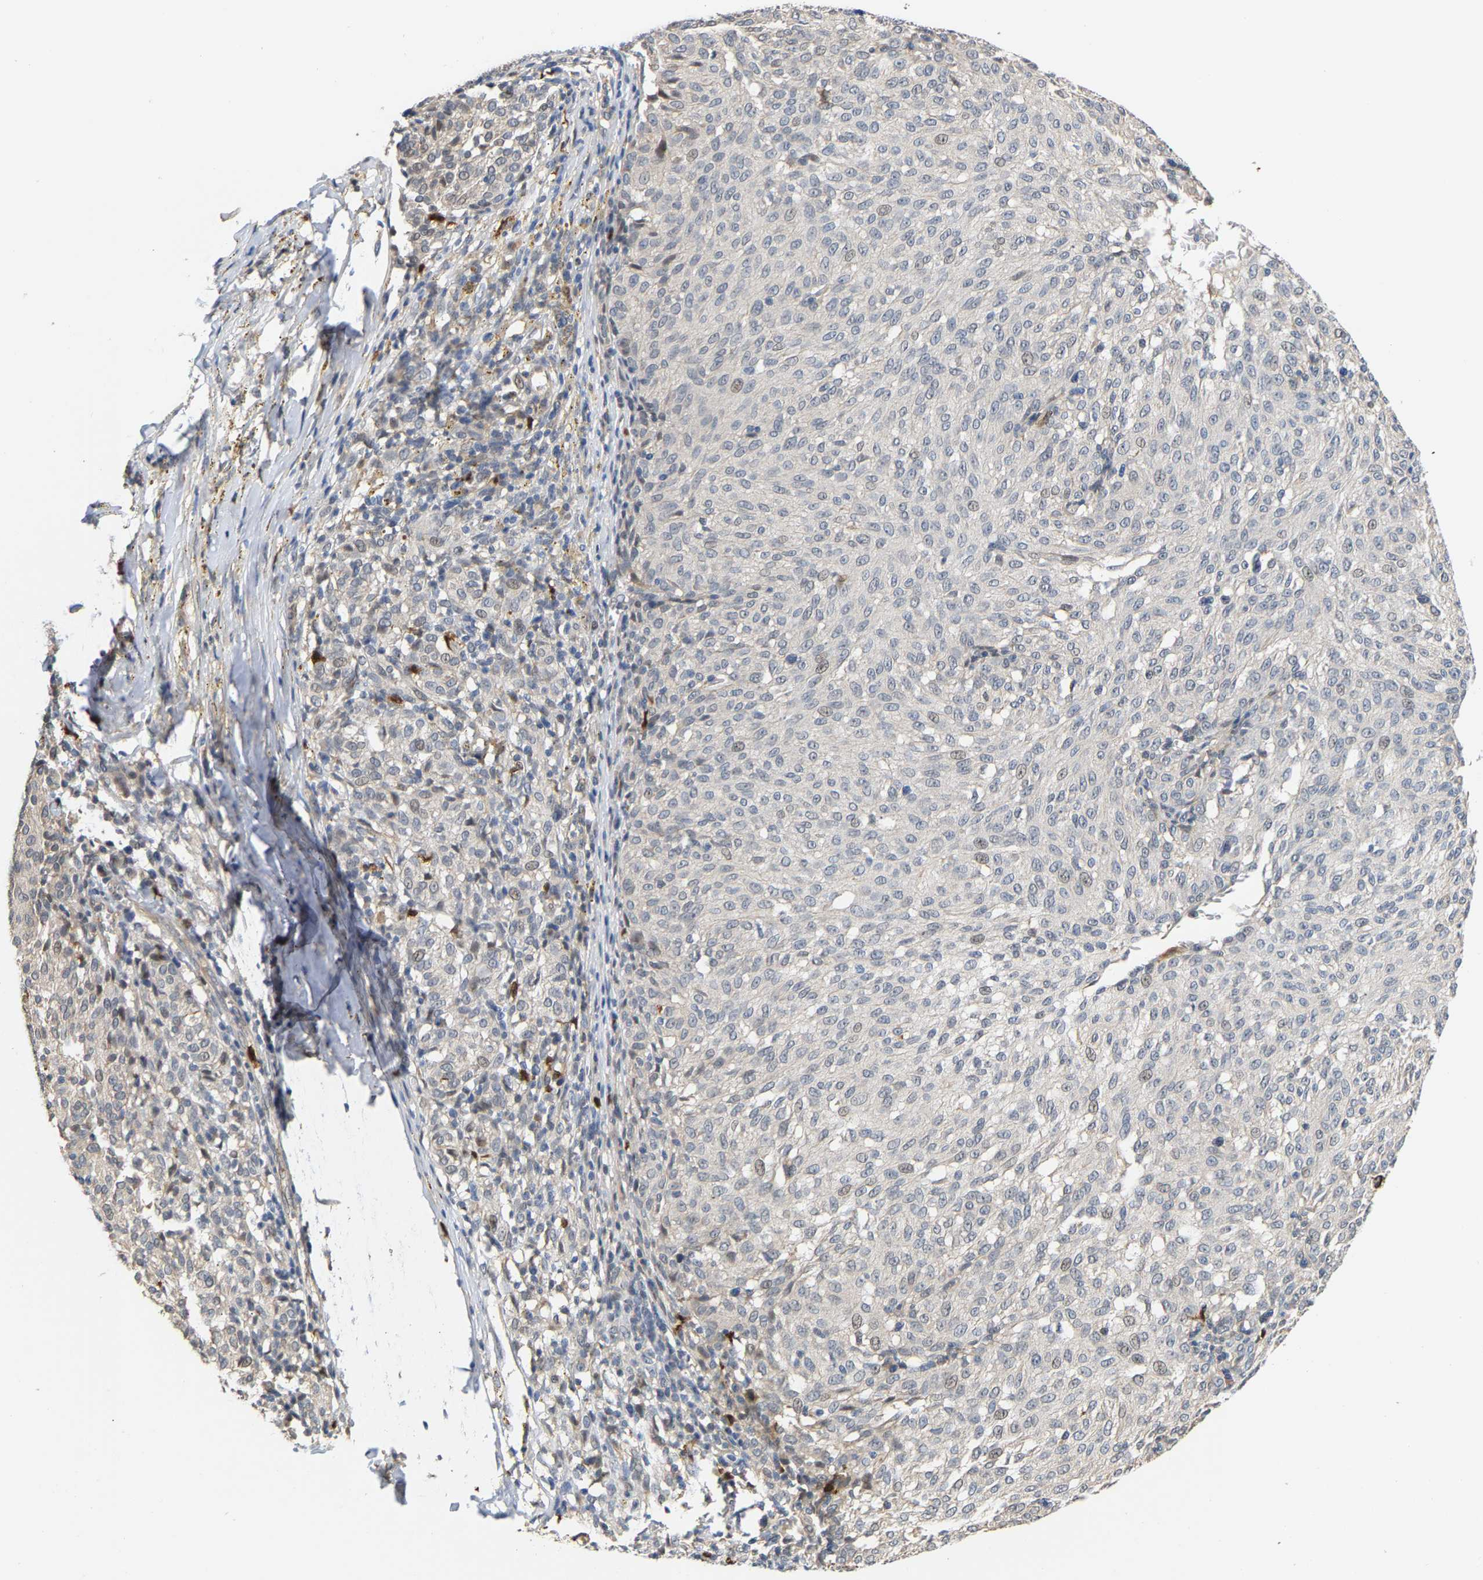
{"staining": {"intensity": "weak", "quantity": "<25%", "location": "nuclear"}, "tissue": "melanoma", "cell_type": "Tumor cells", "image_type": "cancer", "snomed": [{"axis": "morphology", "description": "Malignant melanoma, NOS"}, {"axis": "topography", "description": "Skin"}], "caption": "DAB (3,3'-diaminobenzidine) immunohistochemical staining of human malignant melanoma reveals no significant expression in tumor cells. Nuclei are stained in blue.", "gene": "TDRD7", "patient": {"sex": "female", "age": 72}}